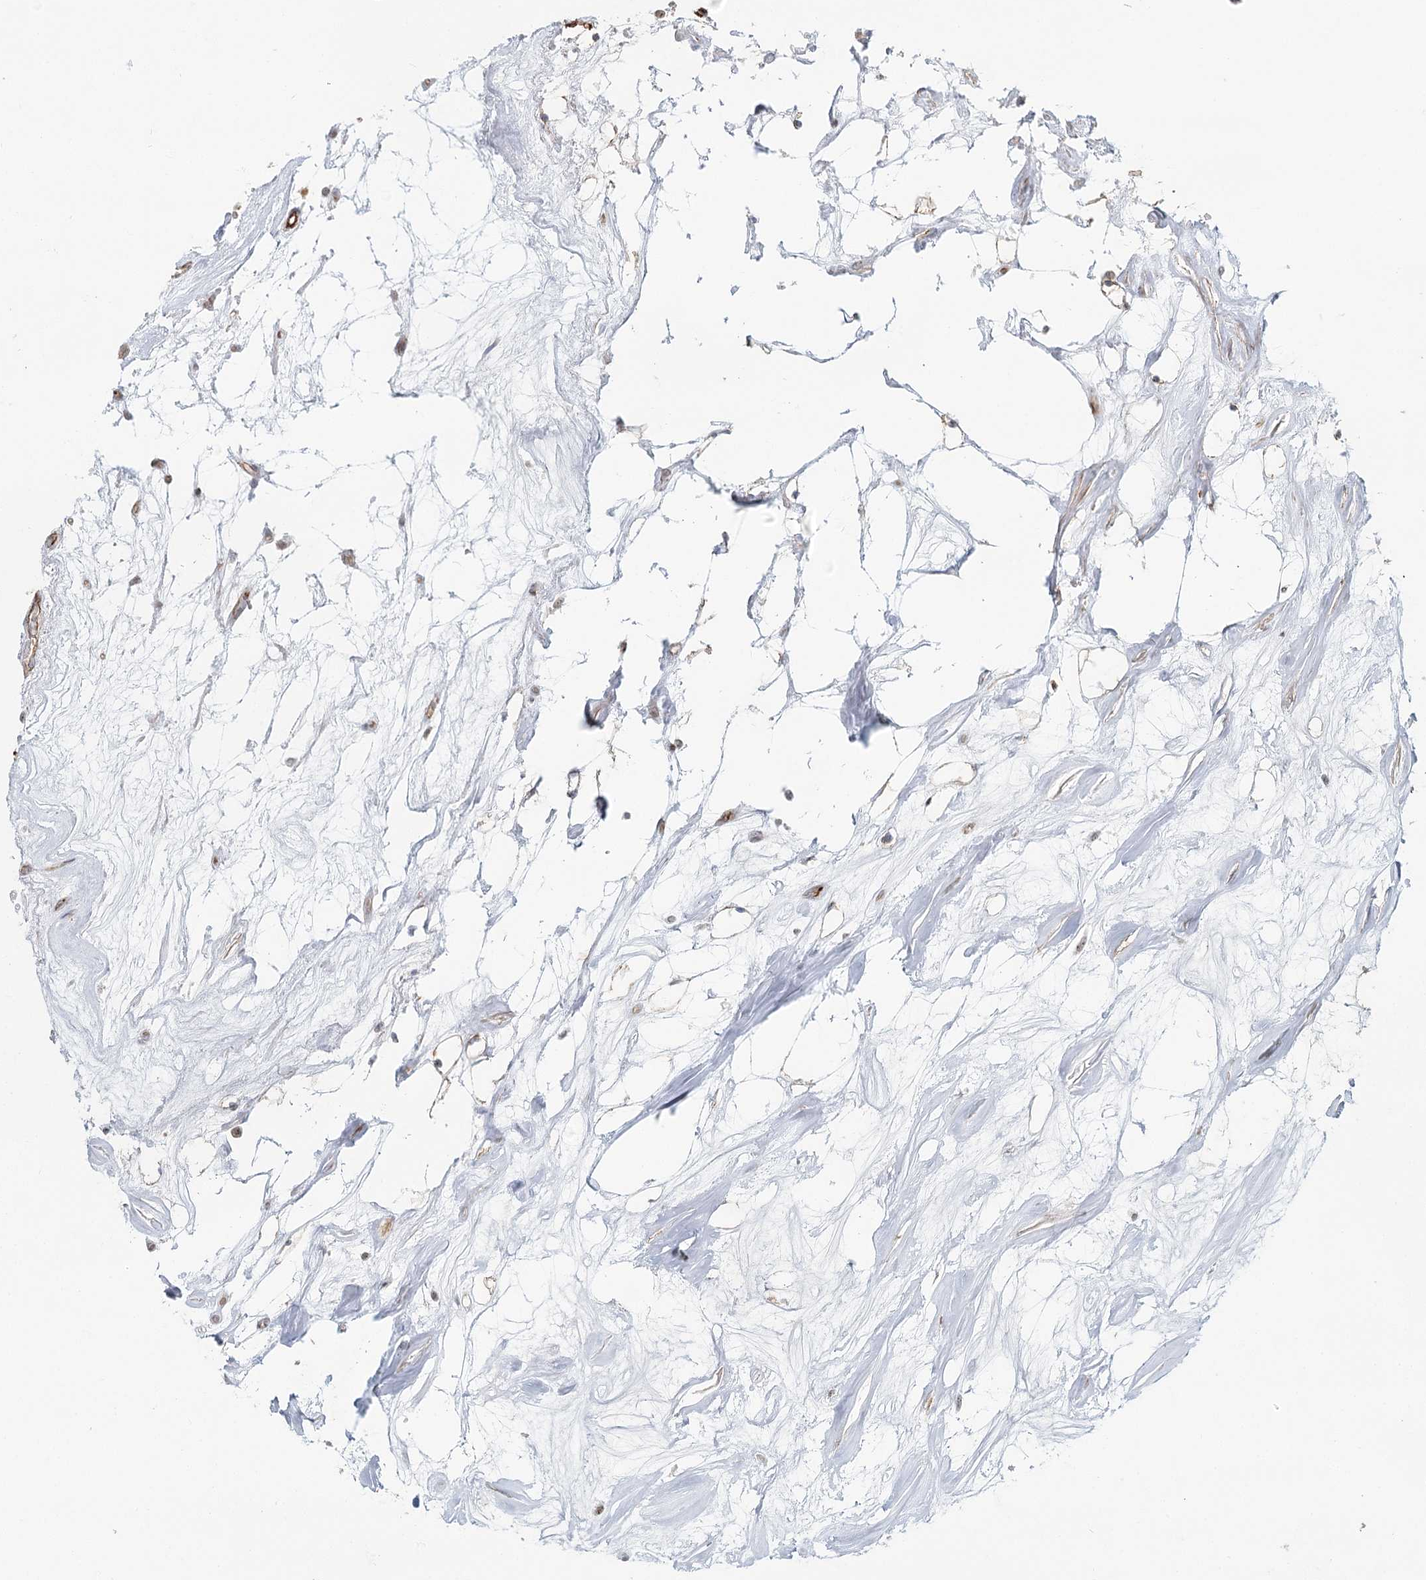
{"staining": {"intensity": "weak", "quantity": "<25%", "location": "nuclear"}, "tissue": "renal cancer", "cell_type": "Tumor cells", "image_type": "cancer", "snomed": [{"axis": "morphology", "description": "Adenocarcinoma, NOS"}, {"axis": "topography", "description": "Kidney"}], "caption": "Tumor cells show no significant staining in adenocarcinoma (renal). (Stains: DAB (3,3'-diaminobenzidine) immunohistochemistry (IHC) with hematoxylin counter stain, Microscopy: brightfield microscopy at high magnification).", "gene": "ZFYVE28", "patient": {"sex": "female", "age": 69}}